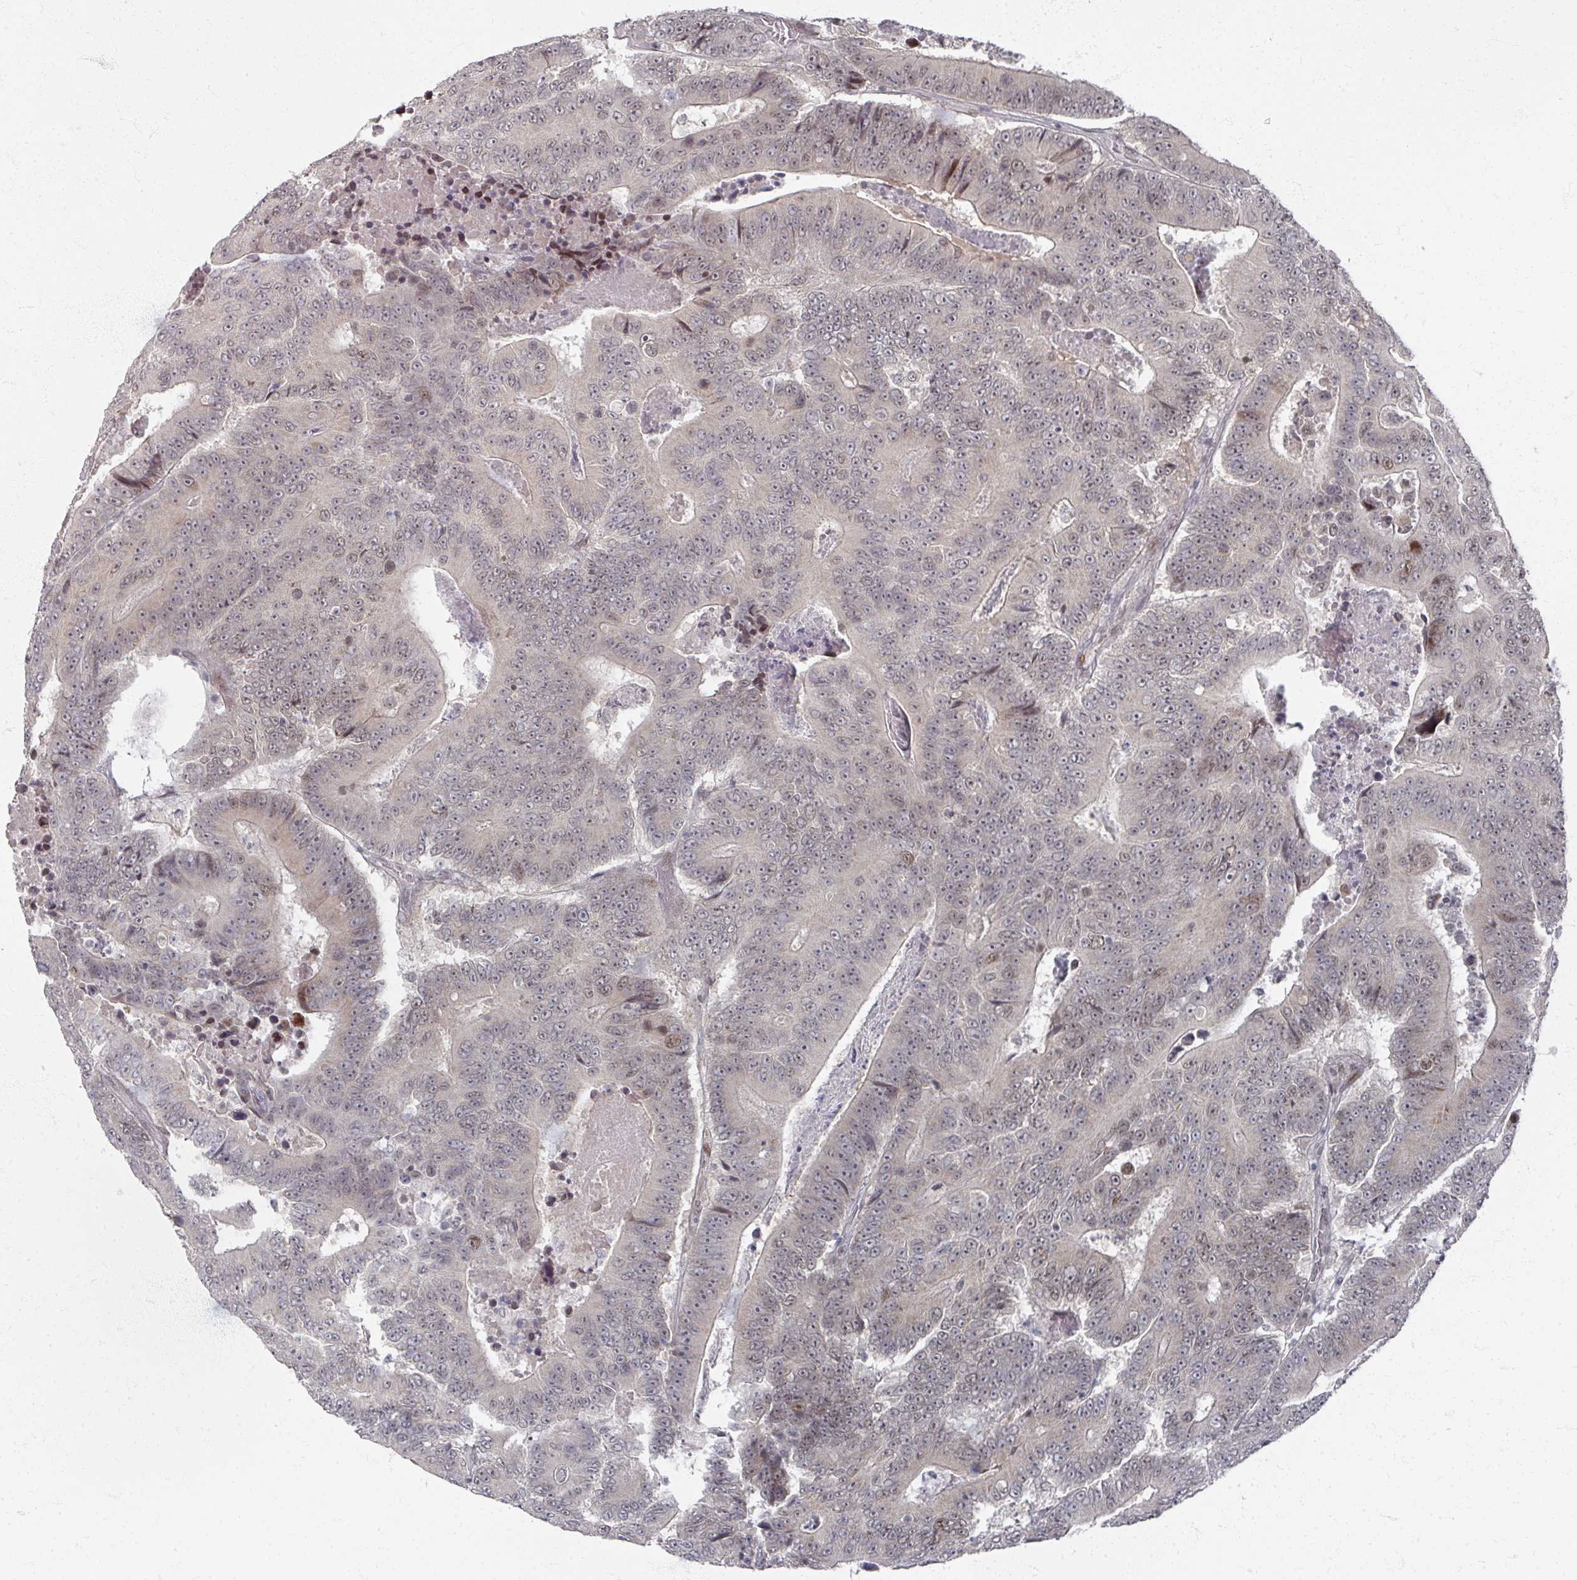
{"staining": {"intensity": "weak", "quantity": "25%-75%", "location": "cytoplasmic/membranous,nuclear"}, "tissue": "colorectal cancer", "cell_type": "Tumor cells", "image_type": "cancer", "snomed": [{"axis": "morphology", "description": "Adenocarcinoma, NOS"}, {"axis": "topography", "description": "Colon"}], "caption": "There is low levels of weak cytoplasmic/membranous and nuclear expression in tumor cells of adenocarcinoma (colorectal), as demonstrated by immunohistochemical staining (brown color).", "gene": "PSKH1", "patient": {"sex": "male", "age": 83}}